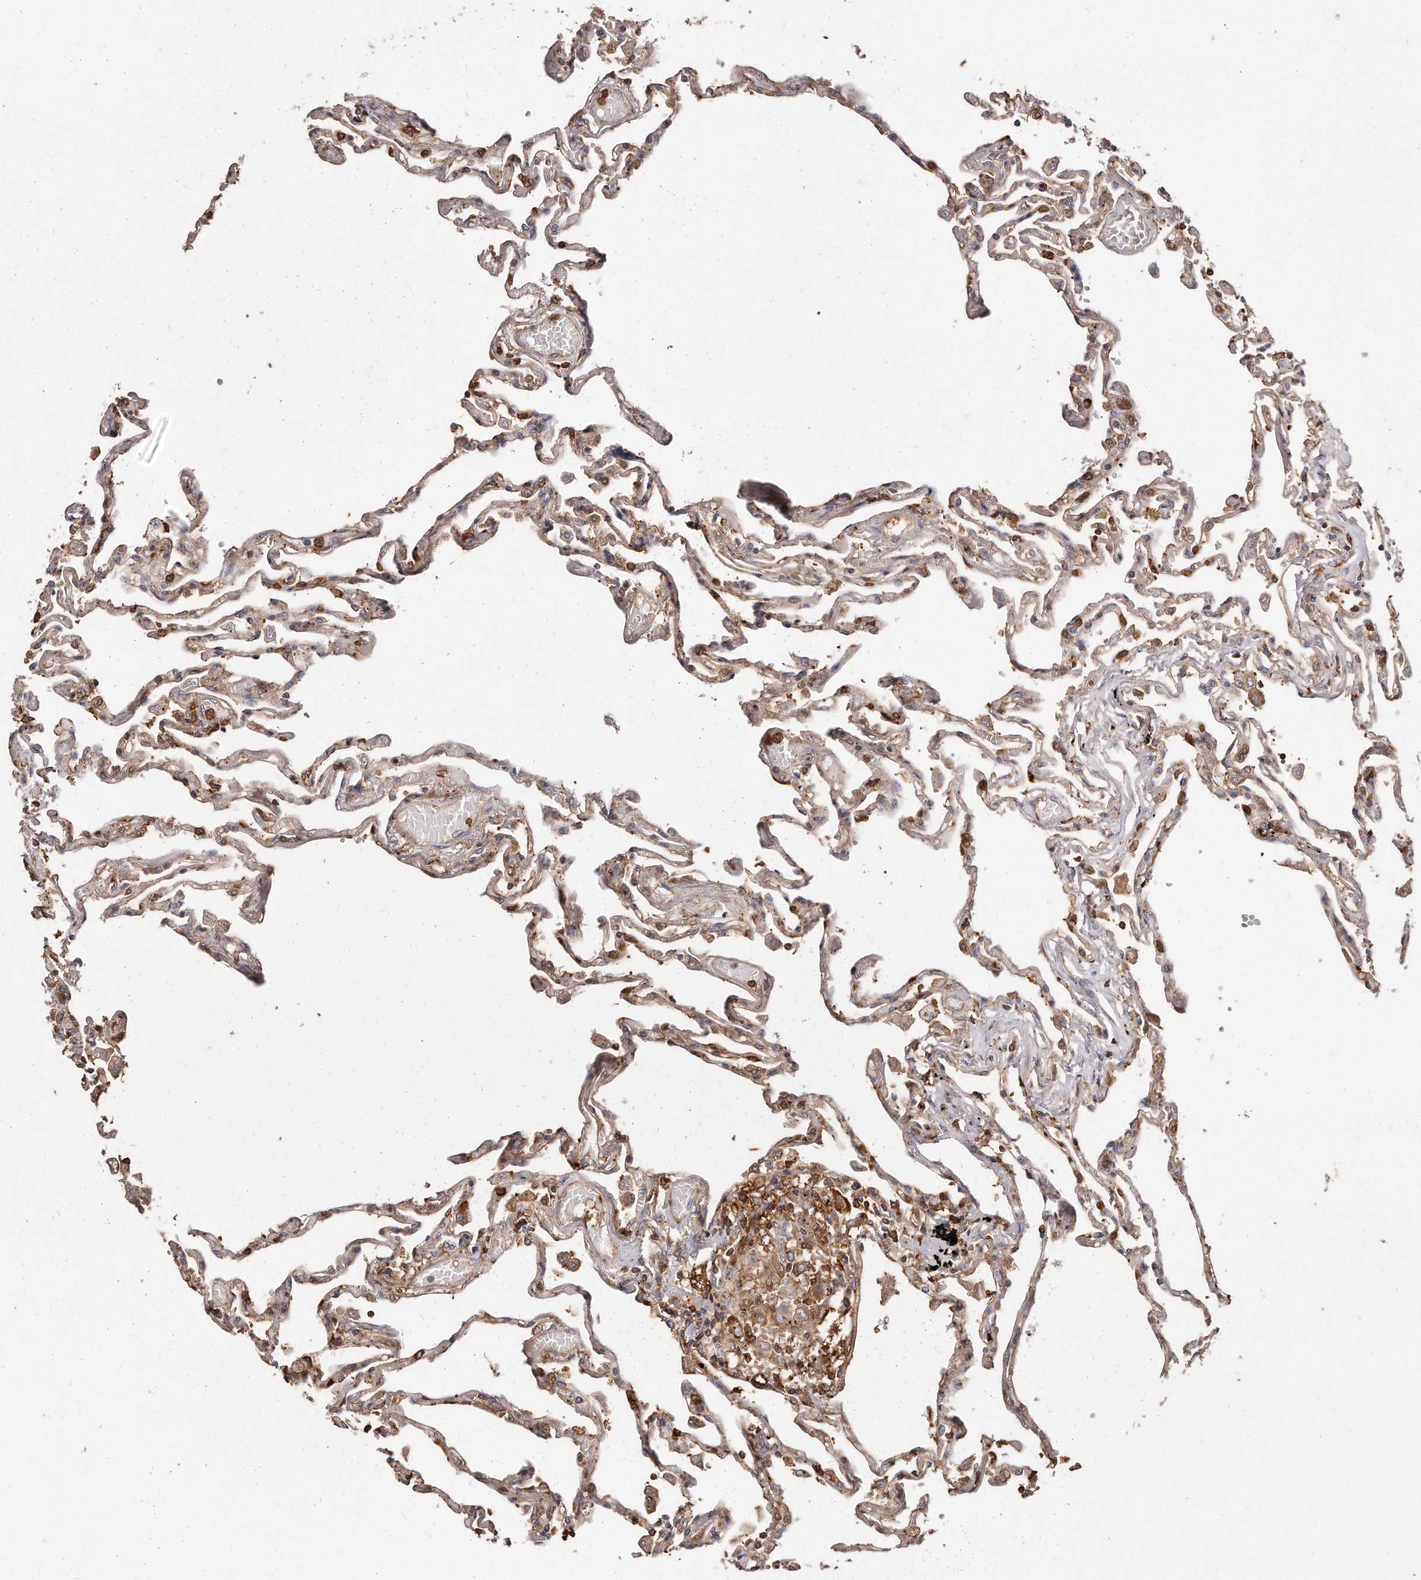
{"staining": {"intensity": "moderate", "quantity": "25%-75%", "location": "cytoplasmic/membranous"}, "tissue": "lung", "cell_type": "Alveolar cells", "image_type": "normal", "snomed": [{"axis": "morphology", "description": "Normal tissue, NOS"}, {"axis": "topography", "description": "Lung"}], "caption": "A photomicrograph of lung stained for a protein exhibits moderate cytoplasmic/membranous brown staining in alveolar cells.", "gene": "CAP1", "patient": {"sex": "female", "age": 67}}